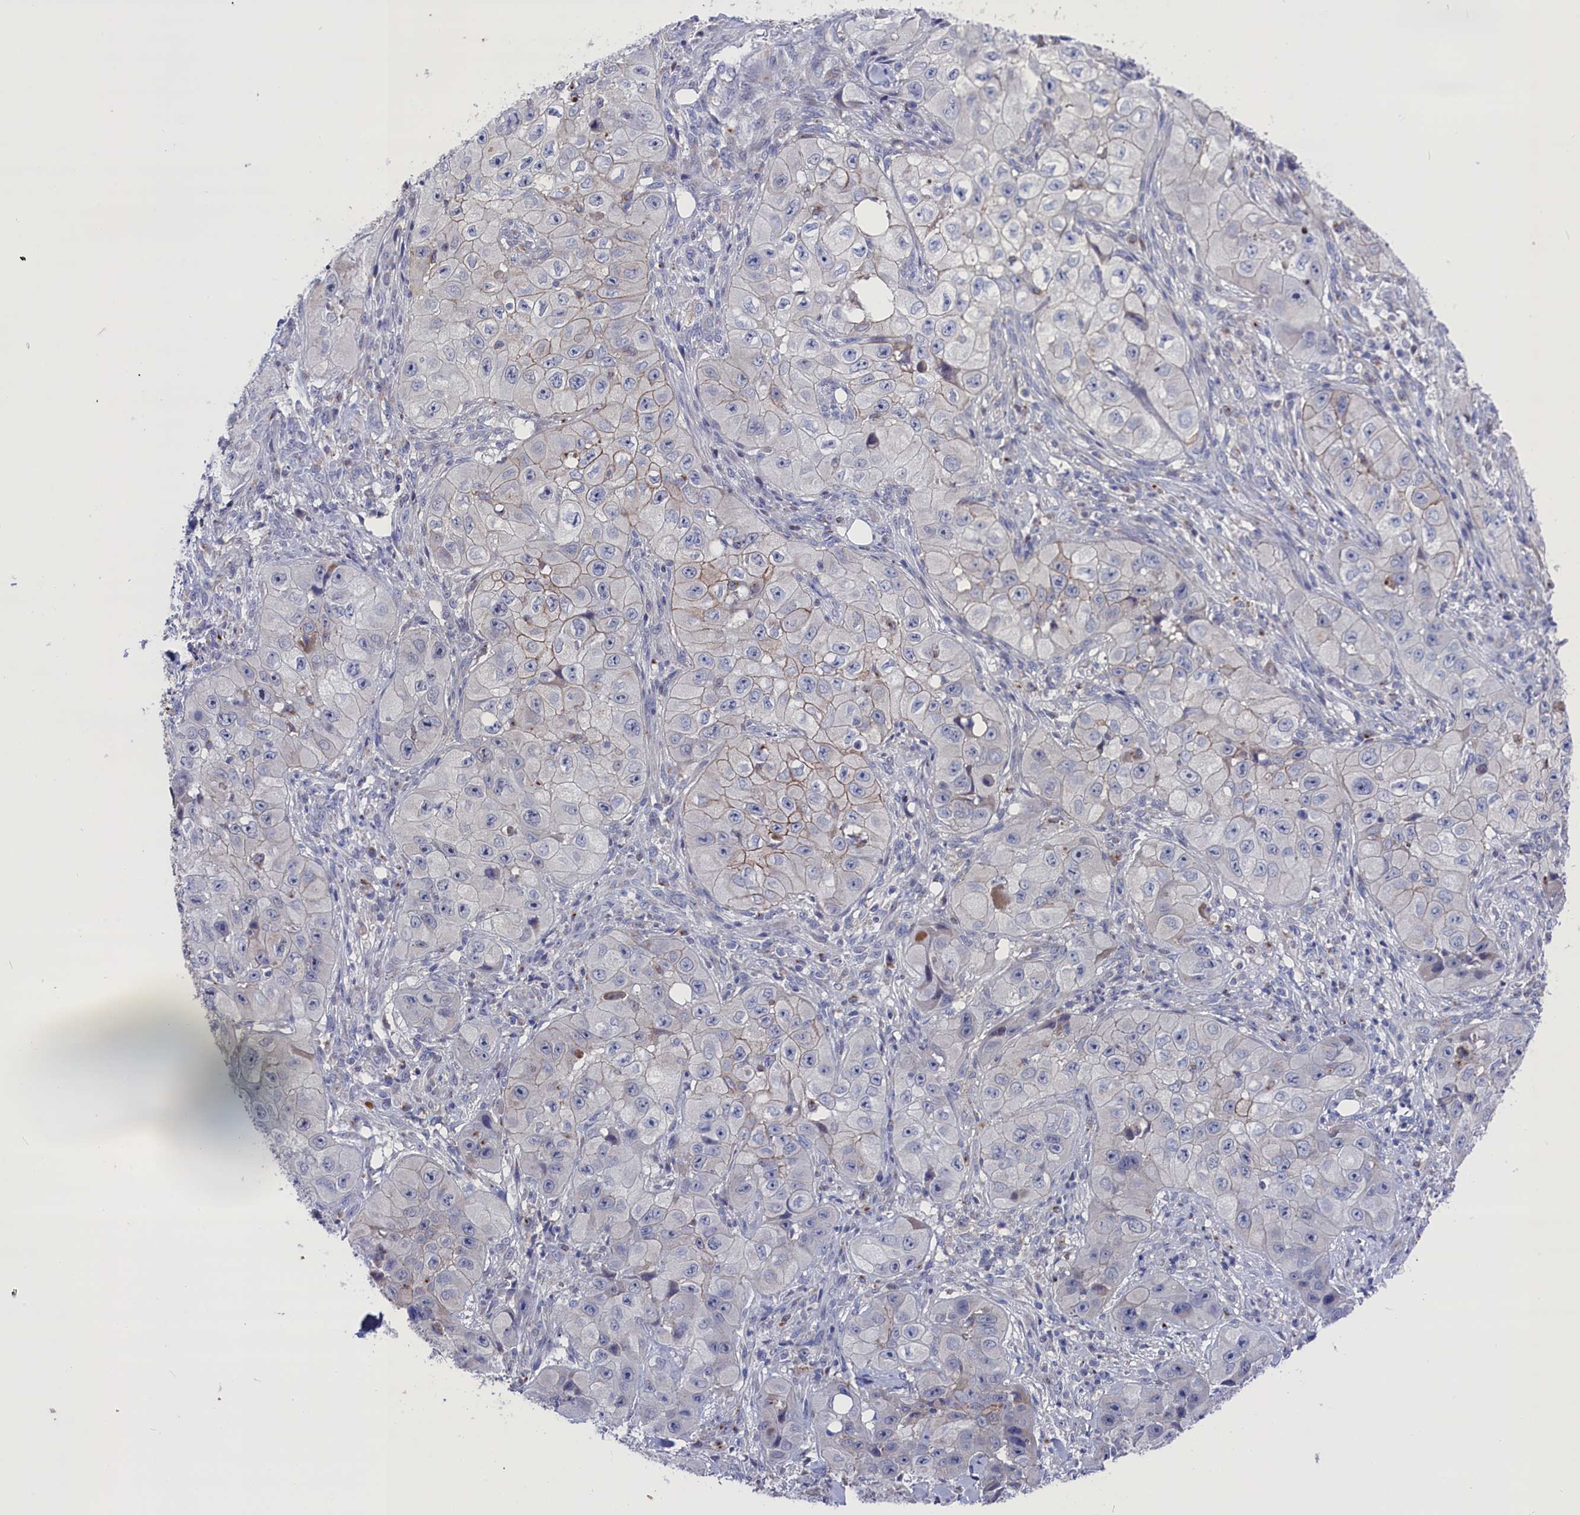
{"staining": {"intensity": "weak", "quantity": "<25%", "location": "cytoplasmic/membranous"}, "tissue": "skin cancer", "cell_type": "Tumor cells", "image_type": "cancer", "snomed": [{"axis": "morphology", "description": "Squamous cell carcinoma, NOS"}, {"axis": "topography", "description": "Skin"}, {"axis": "topography", "description": "Subcutis"}], "caption": "High power microscopy histopathology image of an IHC micrograph of skin squamous cell carcinoma, revealing no significant expression in tumor cells. (DAB immunohistochemistry visualized using brightfield microscopy, high magnification).", "gene": "GPR108", "patient": {"sex": "male", "age": 73}}